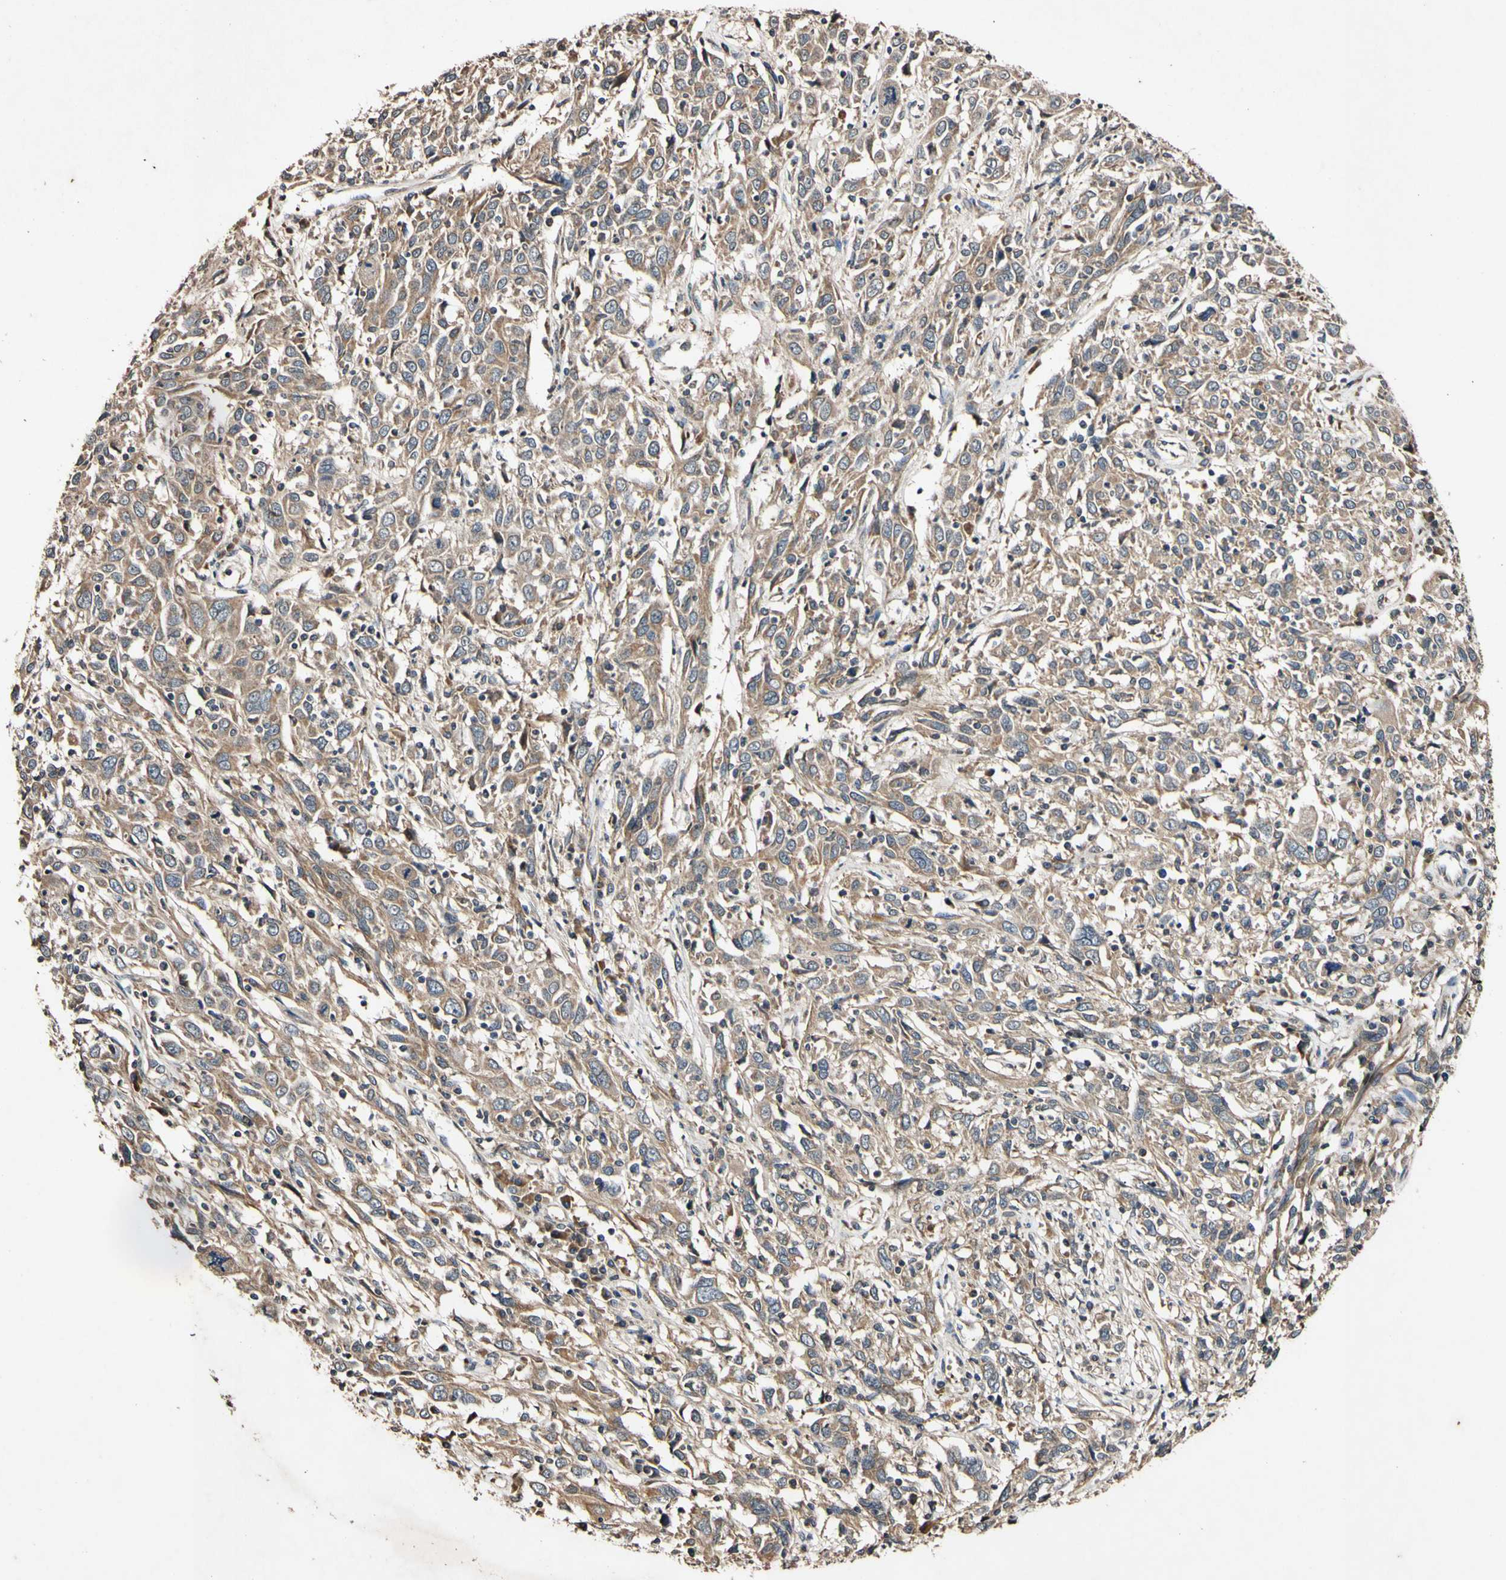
{"staining": {"intensity": "moderate", "quantity": ">75%", "location": "cytoplasmic/membranous"}, "tissue": "cervical cancer", "cell_type": "Tumor cells", "image_type": "cancer", "snomed": [{"axis": "morphology", "description": "Squamous cell carcinoma, NOS"}, {"axis": "topography", "description": "Cervix"}], "caption": "This histopathology image displays squamous cell carcinoma (cervical) stained with IHC to label a protein in brown. The cytoplasmic/membranous of tumor cells show moderate positivity for the protein. Nuclei are counter-stained blue.", "gene": "PLAT", "patient": {"sex": "female", "age": 46}}